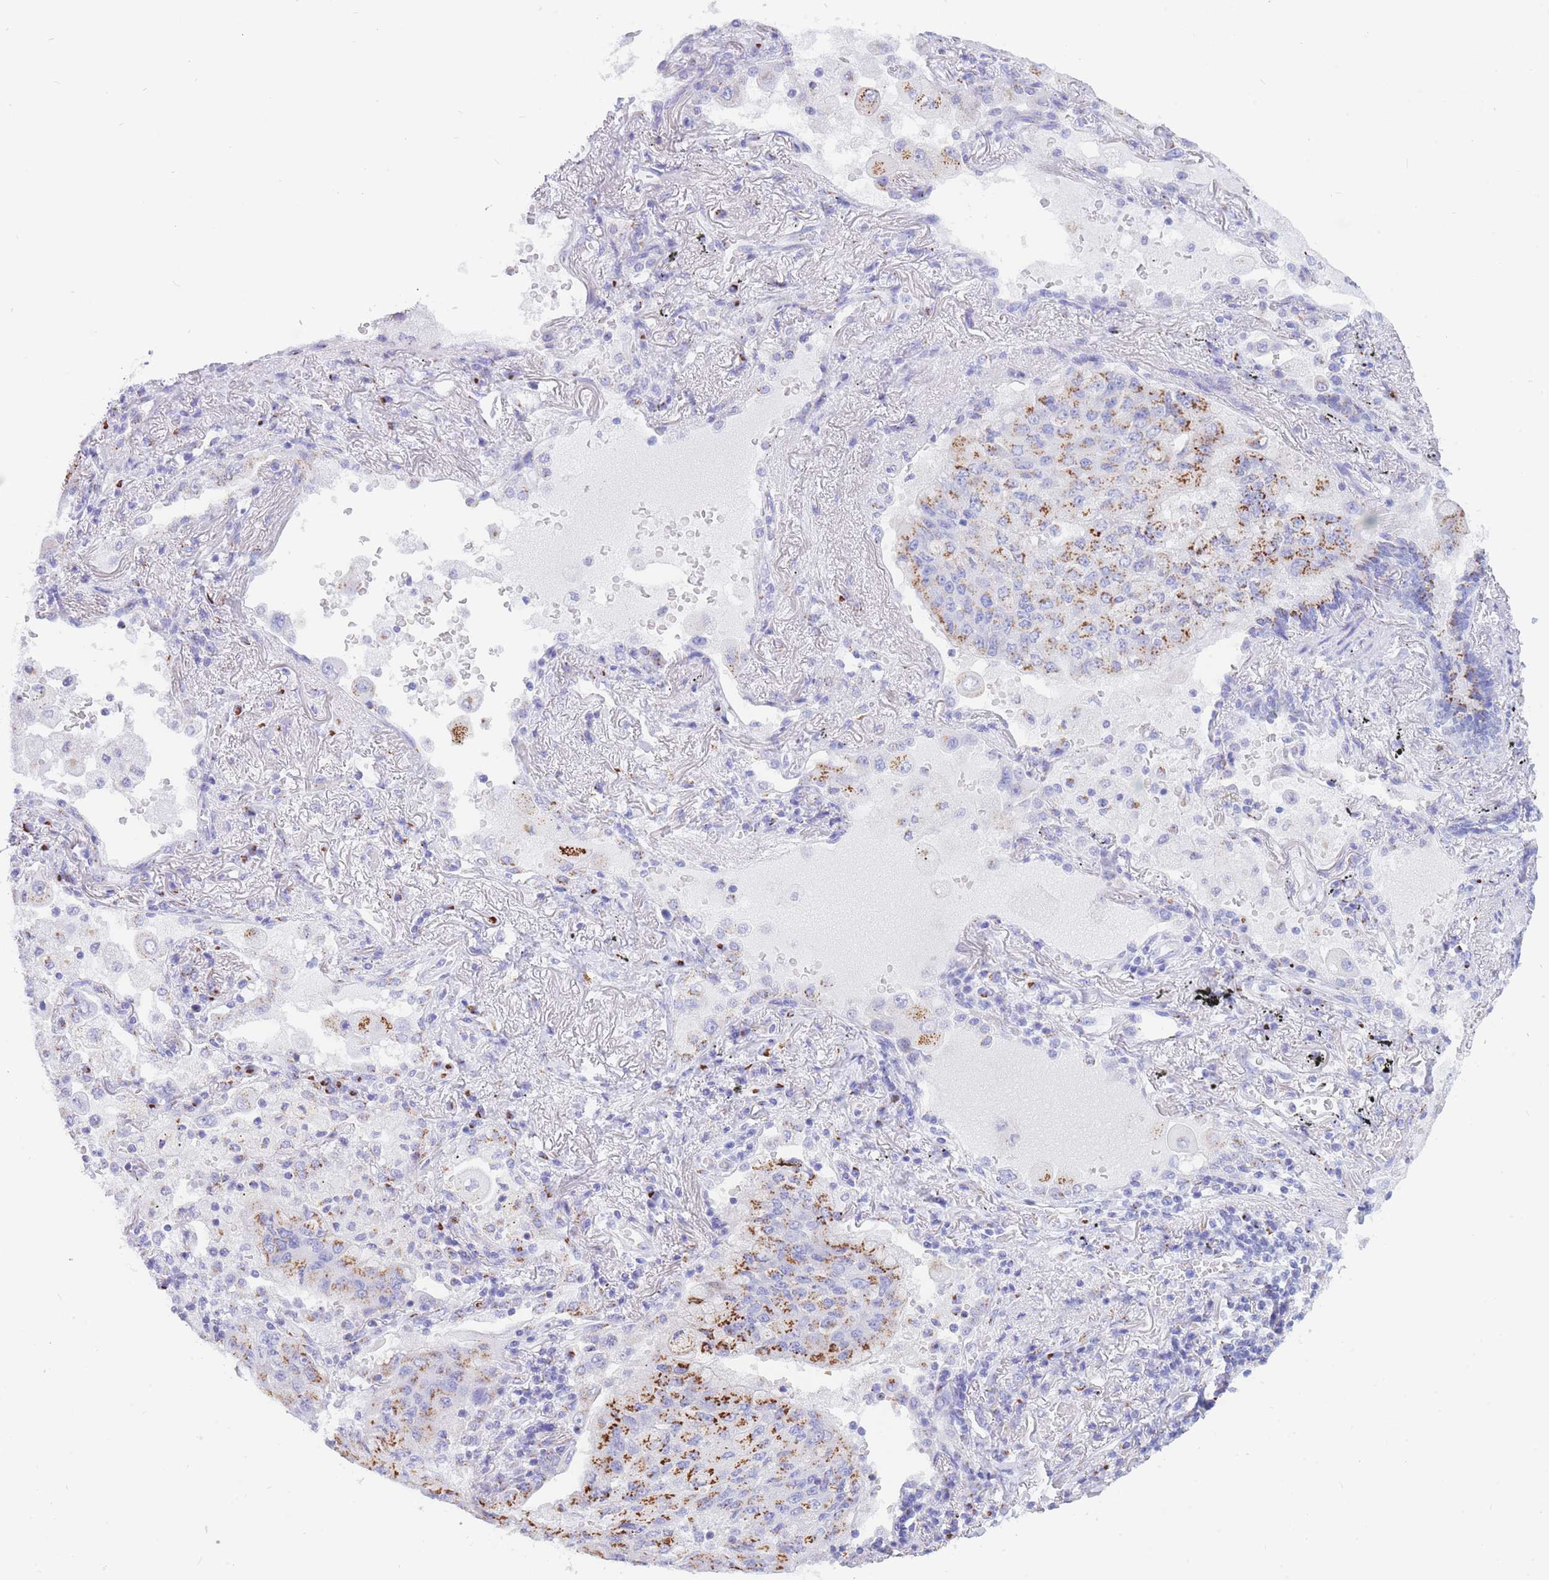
{"staining": {"intensity": "strong", "quantity": ">75%", "location": "cytoplasmic/membranous"}, "tissue": "lung cancer", "cell_type": "Tumor cells", "image_type": "cancer", "snomed": [{"axis": "morphology", "description": "Squamous cell carcinoma, NOS"}, {"axis": "topography", "description": "Lung"}], "caption": "Immunohistochemical staining of lung cancer (squamous cell carcinoma) exhibits high levels of strong cytoplasmic/membranous staining in about >75% of tumor cells.", "gene": "FAM3C", "patient": {"sex": "male", "age": 74}}